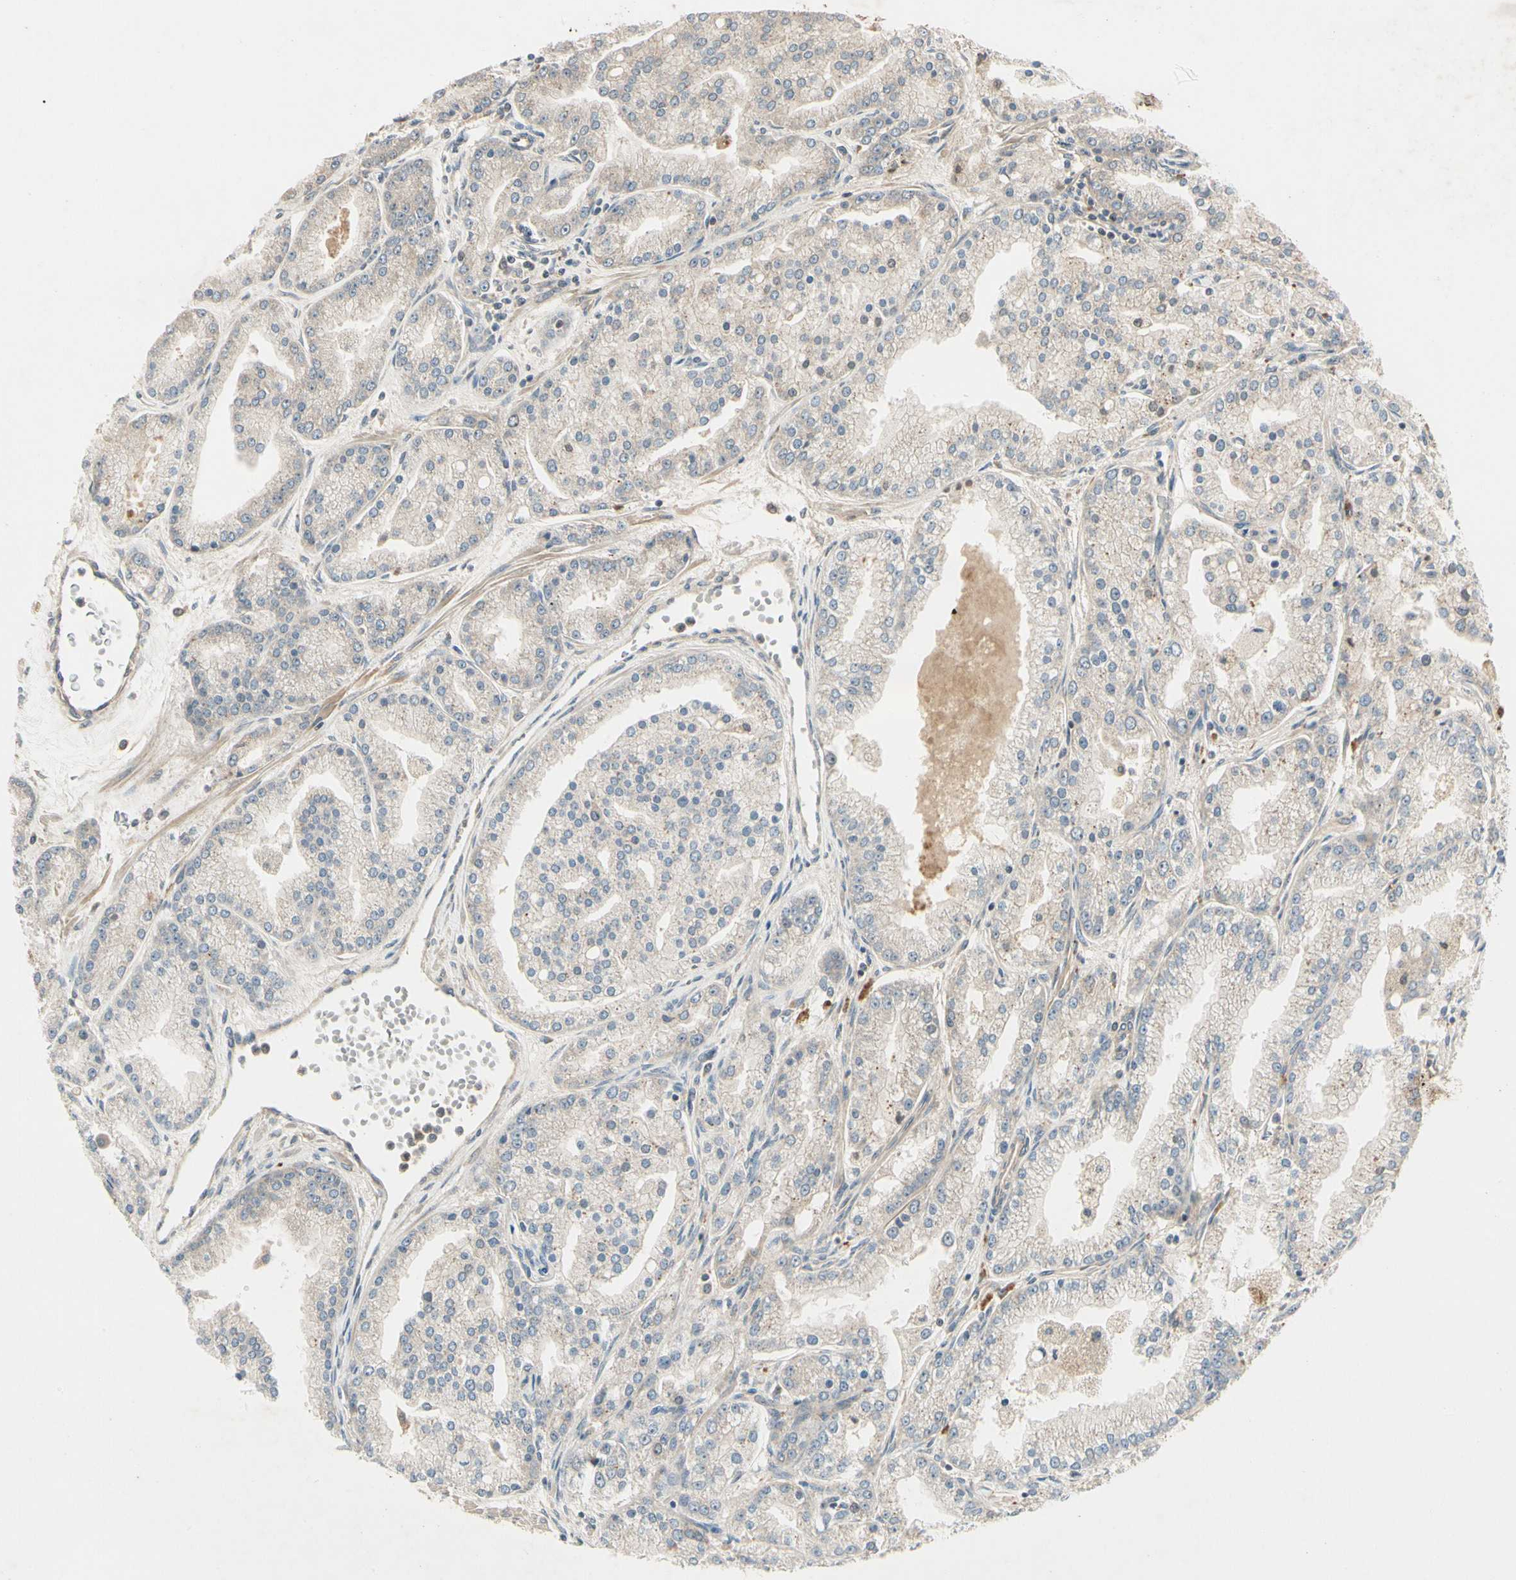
{"staining": {"intensity": "weak", "quantity": "25%-75%", "location": "cytoplasmic/membranous"}, "tissue": "prostate cancer", "cell_type": "Tumor cells", "image_type": "cancer", "snomed": [{"axis": "morphology", "description": "Adenocarcinoma, High grade"}, {"axis": "topography", "description": "Prostate"}], "caption": "Prostate cancer (high-grade adenocarcinoma) stained for a protein (brown) shows weak cytoplasmic/membranous positive positivity in approximately 25%-75% of tumor cells.", "gene": "RNF14", "patient": {"sex": "male", "age": 61}}